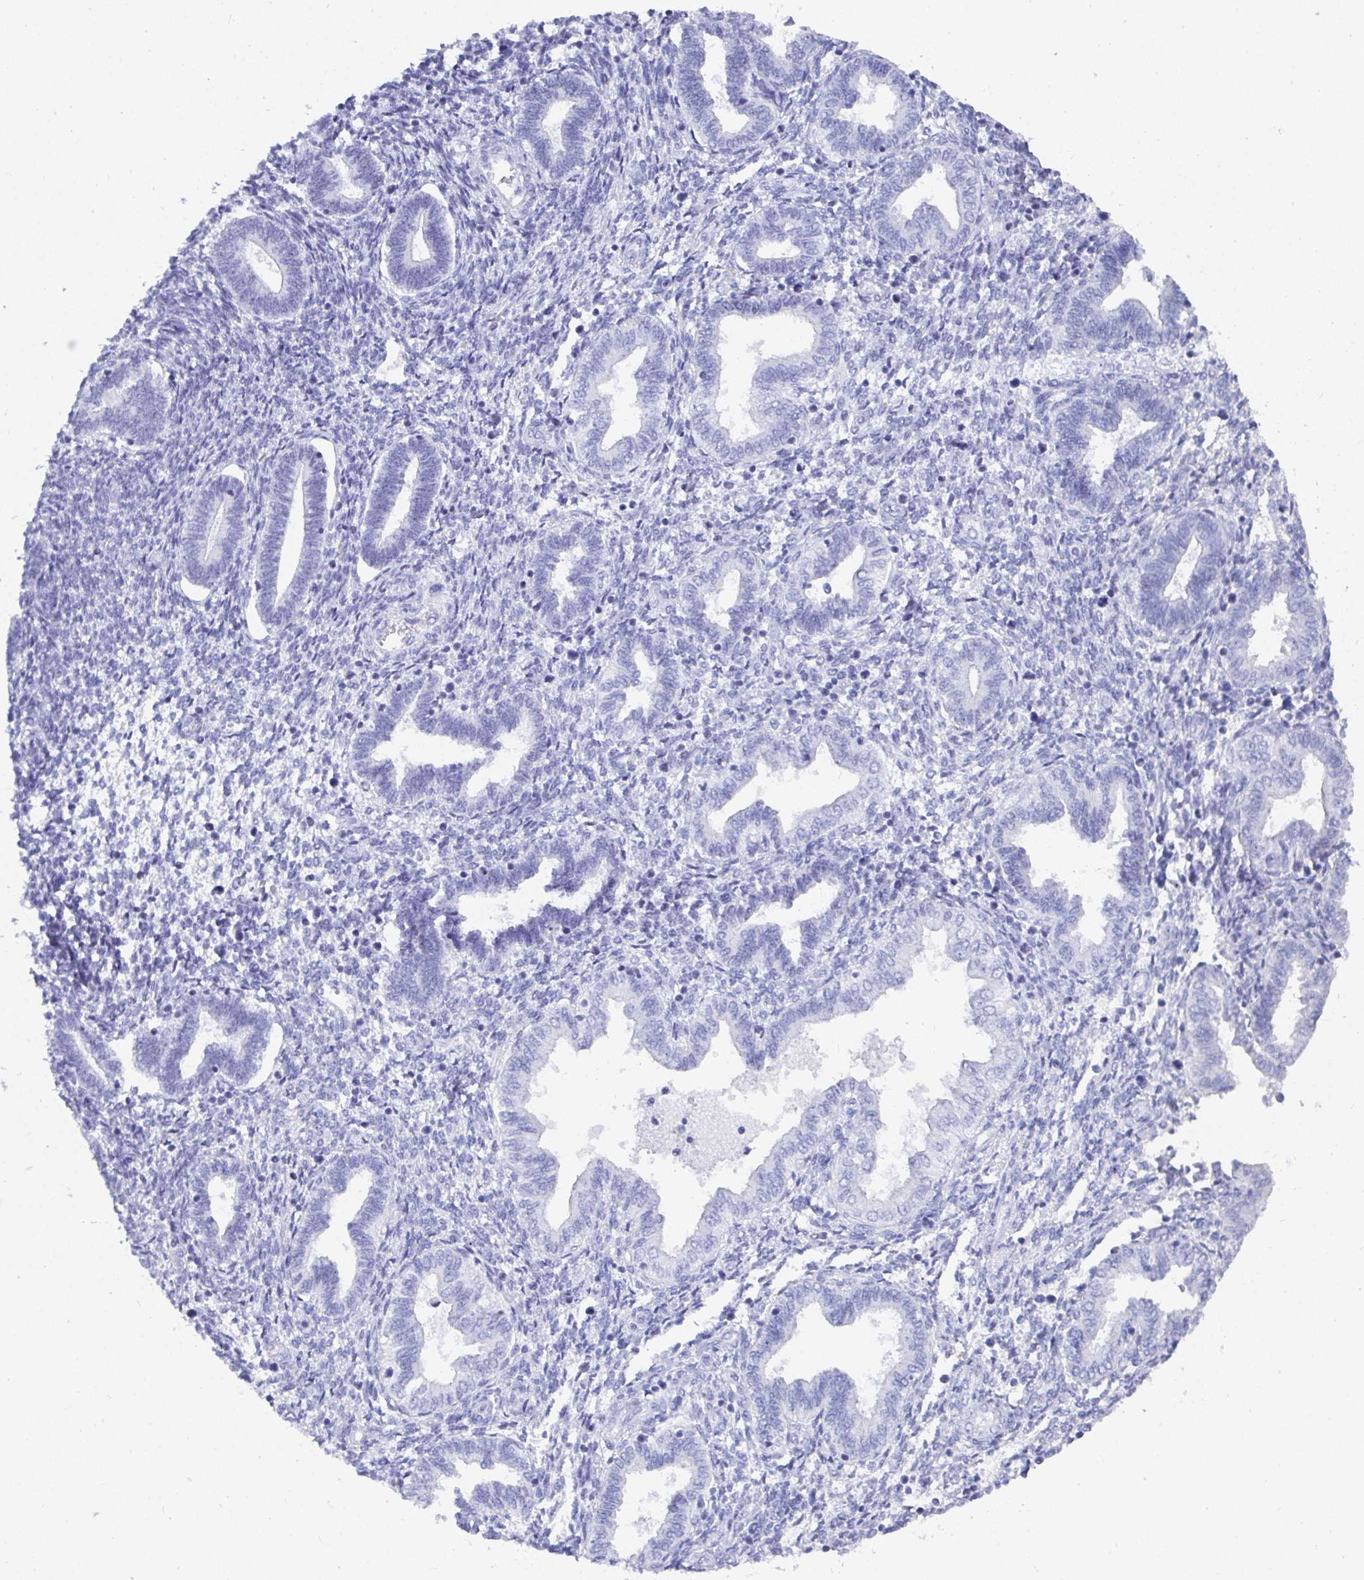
{"staining": {"intensity": "negative", "quantity": "none", "location": "none"}, "tissue": "endometrium", "cell_type": "Cells in endometrial stroma", "image_type": "normal", "snomed": [{"axis": "morphology", "description": "Normal tissue, NOS"}, {"axis": "topography", "description": "Endometrium"}], "caption": "A high-resolution micrograph shows immunohistochemistry (IHC) staining of normal endometrium, which shows no significant positivity in cells in endometrial stroma. (DAB immunohistochemistry visualized using brightfield microscopy, high magnification).", "gene": "GRIA1", "patient": {"sex": "female", "age": 42}}